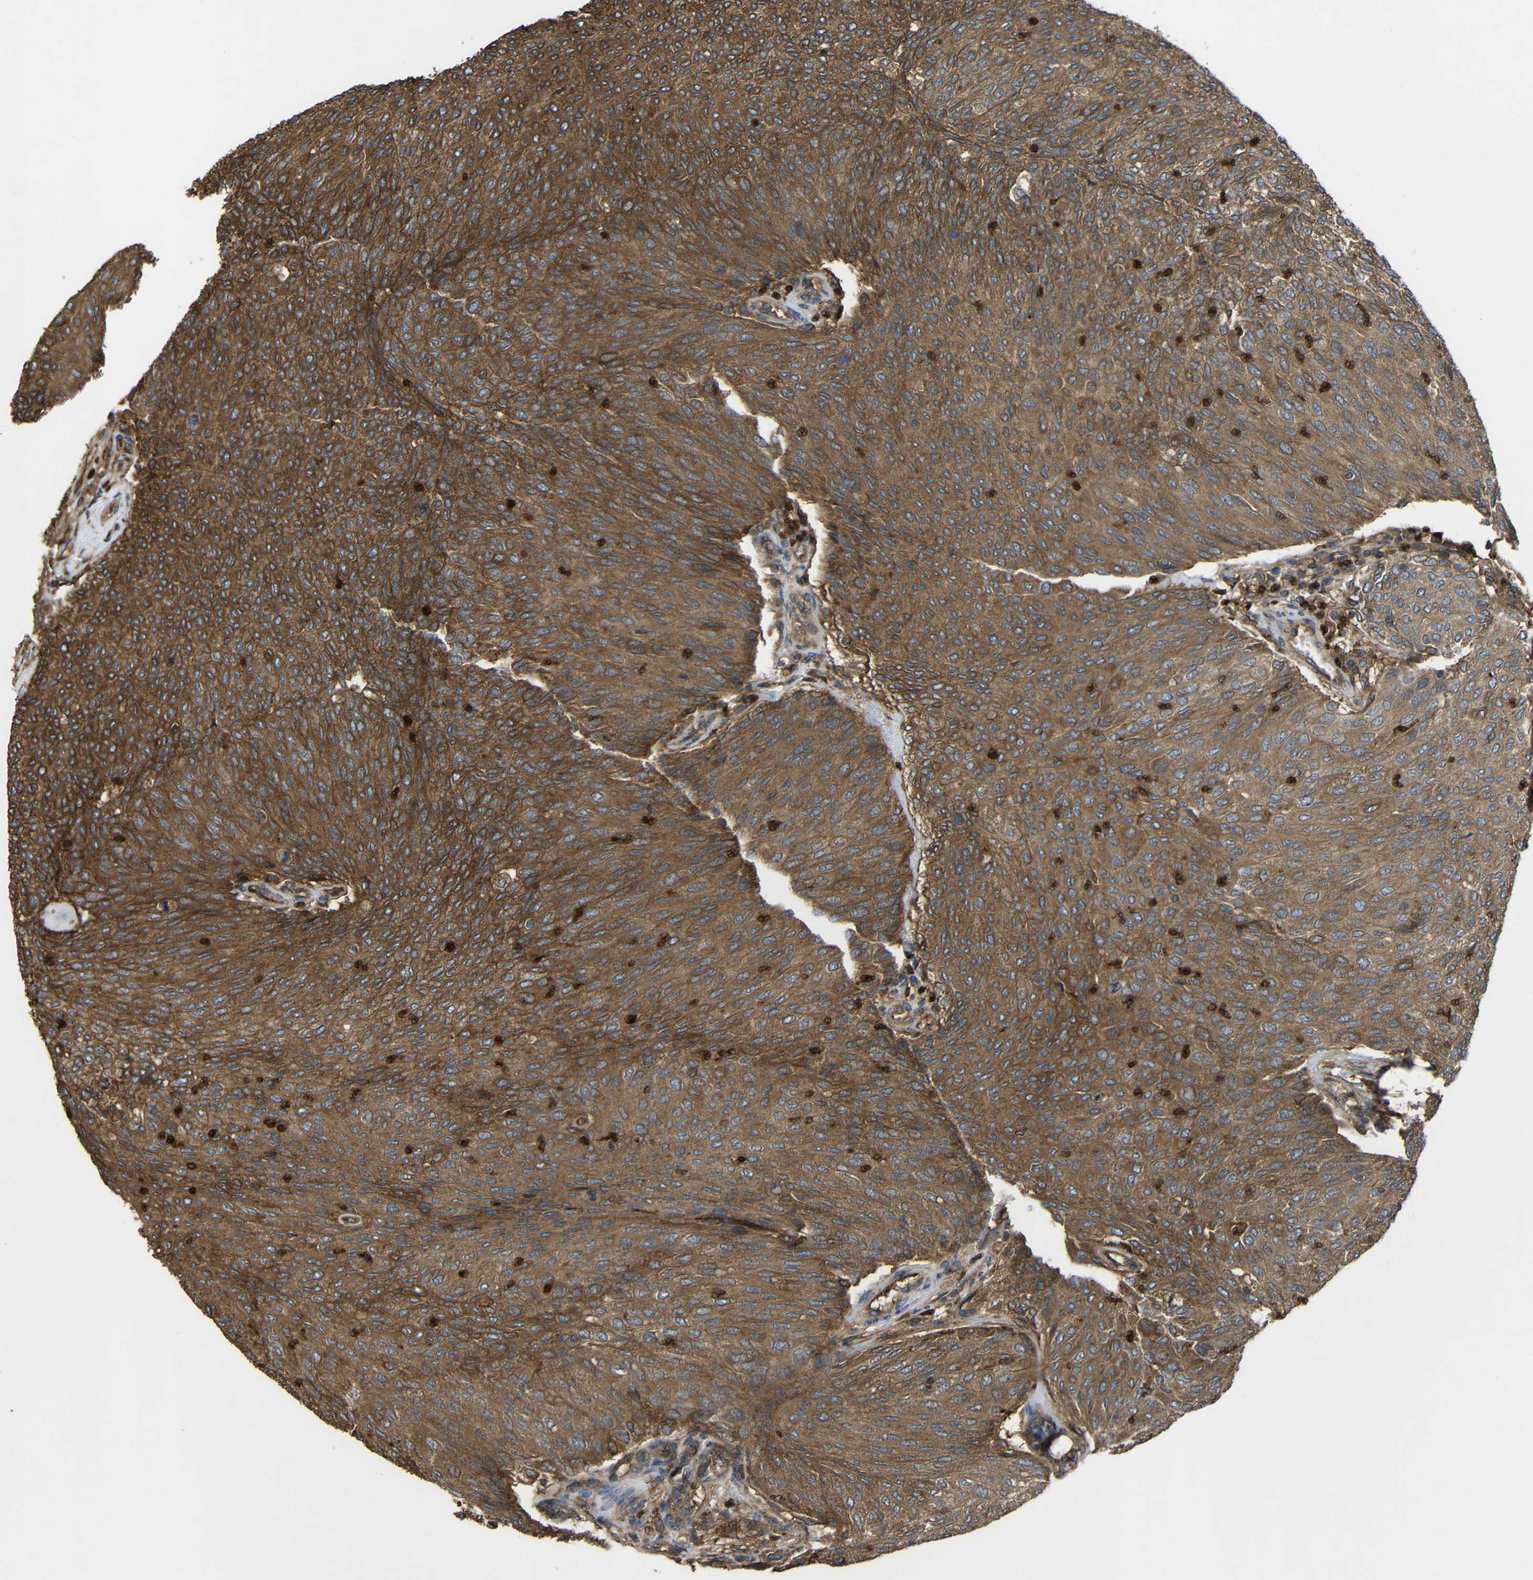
{"staining": {"intensity": "moderate", "quantity": ">75%", "location": "cytoplasmic/membranous"}, "tissue": "urothelial cancer", "cell_type": "Tumor cells", "image_type": "cancer", "snomed": [{"axis": "morphology", "description": "Urothelial carcinoma, Low grade"}, {"axis": "topography", "description": "Urinary bladder"}], "caption": "Immunohistochemistry histopathology image of neoplastic tissue: human low-grade urothelial carcinoma stained using immunohistochemistry reveals medium levels of moderate protein expression localized specifically in the cytoplasmic/membranous of tumor cells, appearing as a cytoplasmic/membranous brown color.", "gene": "TREM2", "patient": {"sex": "female", "age": 79}}